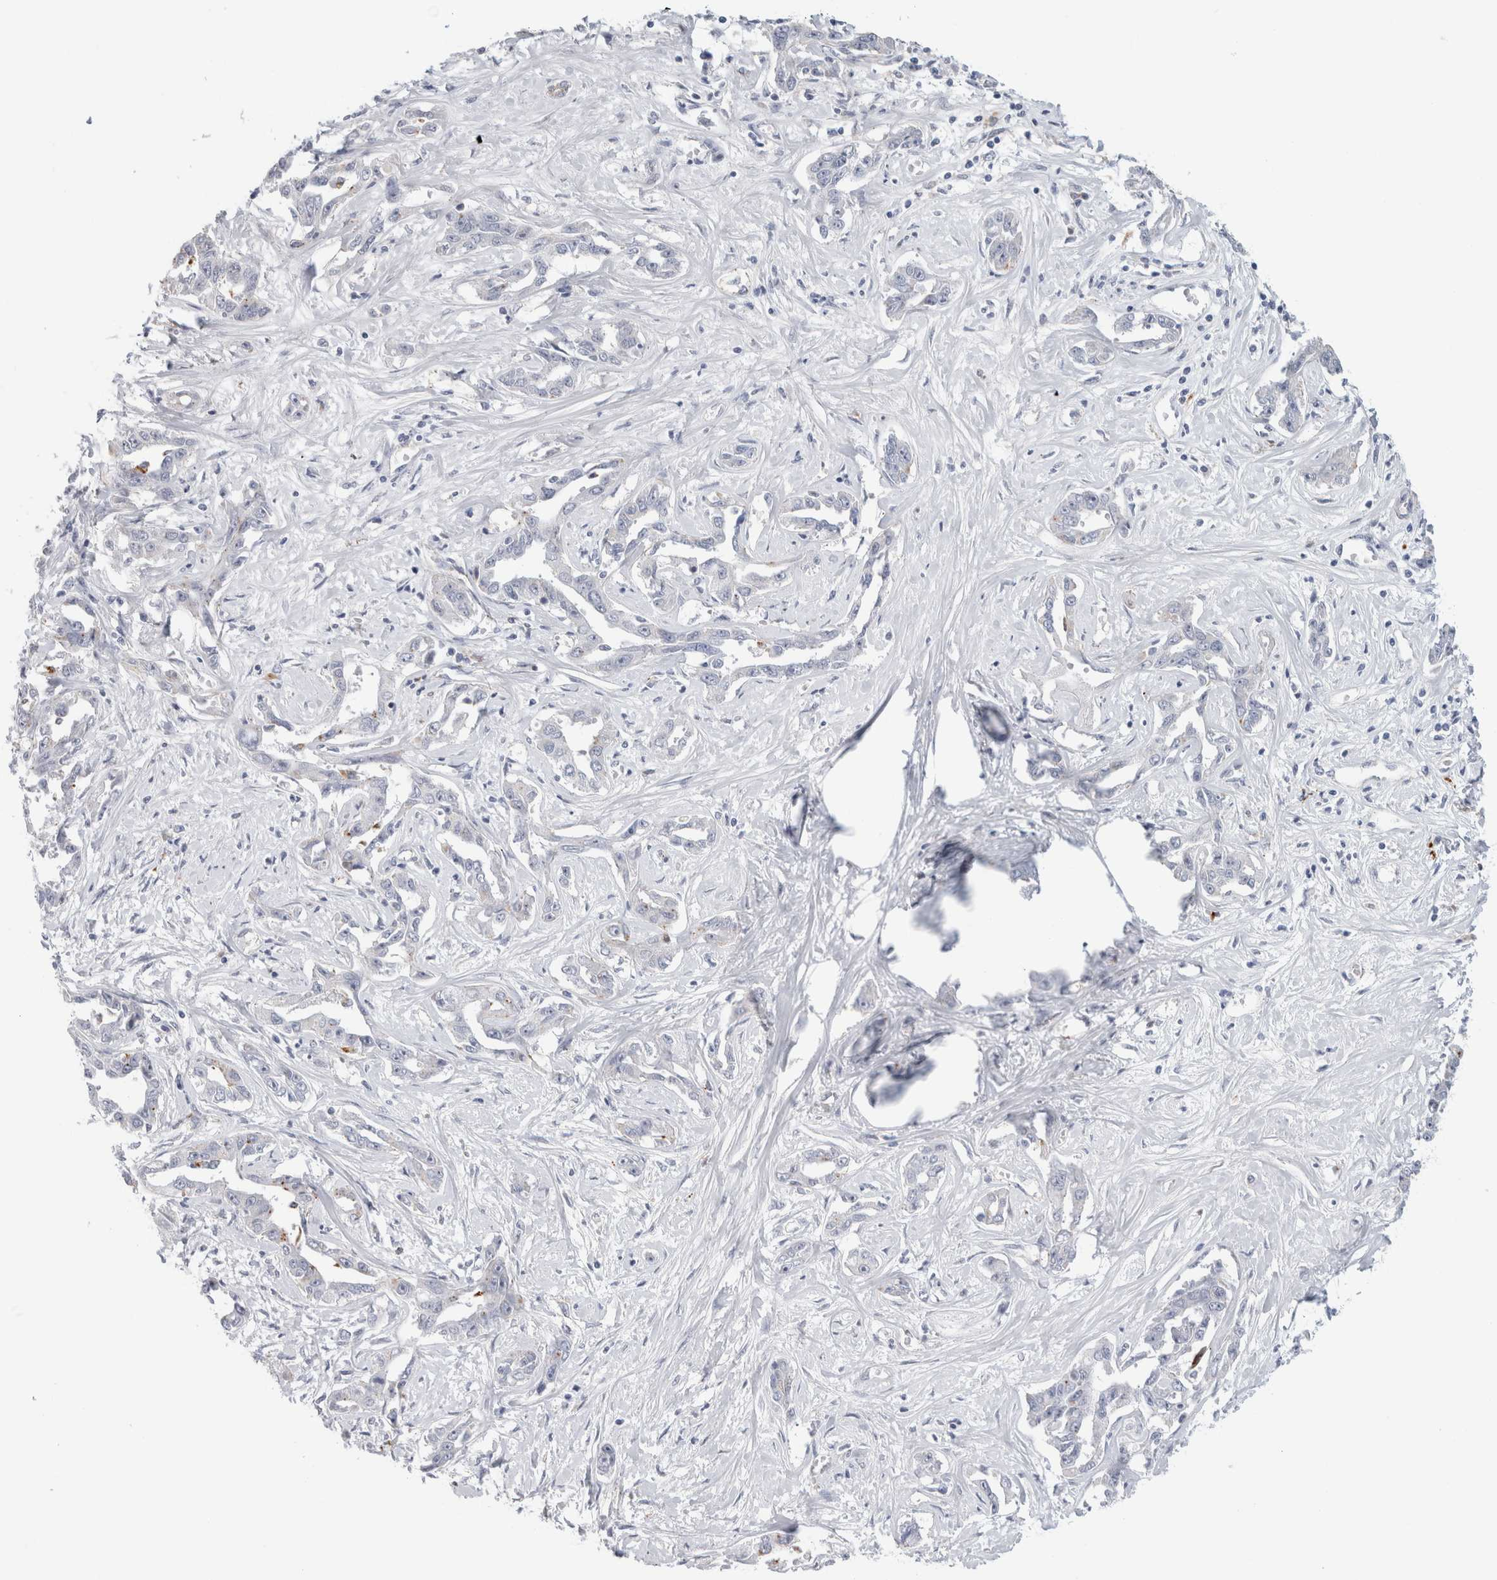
{"staining": {"intensity": "negative", "quantity": "none", "location": "none"}, "tissue": "liver cancer", "cell_type": "Tumor cells", "image_type": "cancer", "snomed": [{"axis": "morphology", "description": "Cholangiocarcinoma"}, {"axis": "topography", "description": "Liver"}], "caption": "Liver cancer stained for a protein using immunohistochemistry displays no staining tumor cells.", "gene": "ANKMY1", "patient": {"sex": "male", "age": 59}}